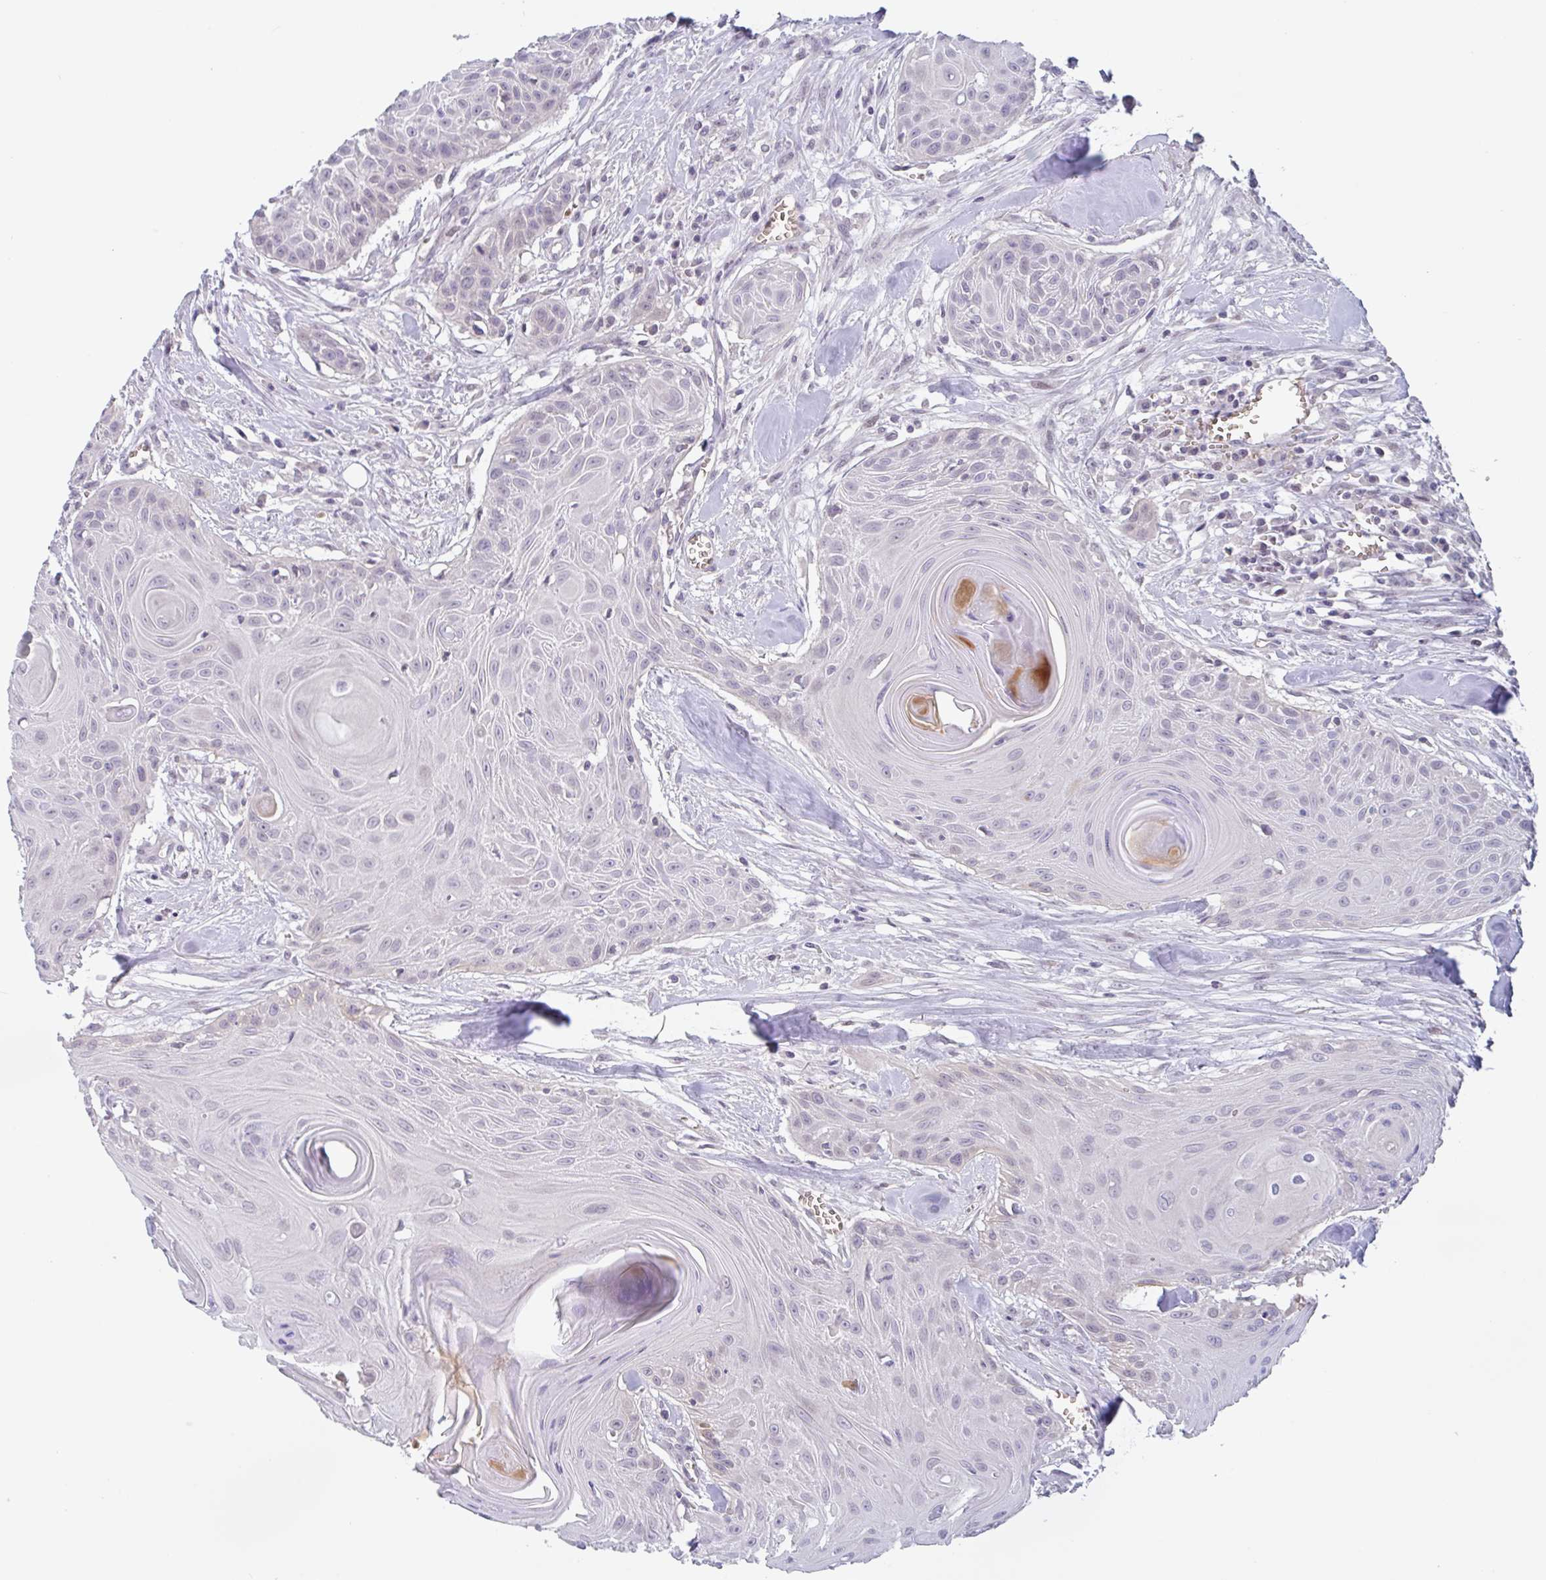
{"staining": {"intensity": "negative", "quantity": "none", "location": "none"}, "tissue": "head and neck cancer", "cell_type": "Tumor cells", "image_type": "cancer", "snomed": [{"axis": "morphology", "description": "Squamous cell carcinoma, NOS"}, {"axis": "topography", "description": "Lymph node"}, {"axis": "topography", "description": "Salivary gland"}, {"axis": "topography", "description": "Head-Neck"}], "caption": "Immunohistochemistry (IHC) of head and neck squamous cell carcinoma demonstrates no staining in tumor cells. Brightfield microscopy of immunohistochemistry stained with DAB (3,3'-diaminobenzidine) (brown) and hematoxylin (blue), captured at high magnification.", "gene": "RHAG", "patient": {"sex": "female", "age": 74}}